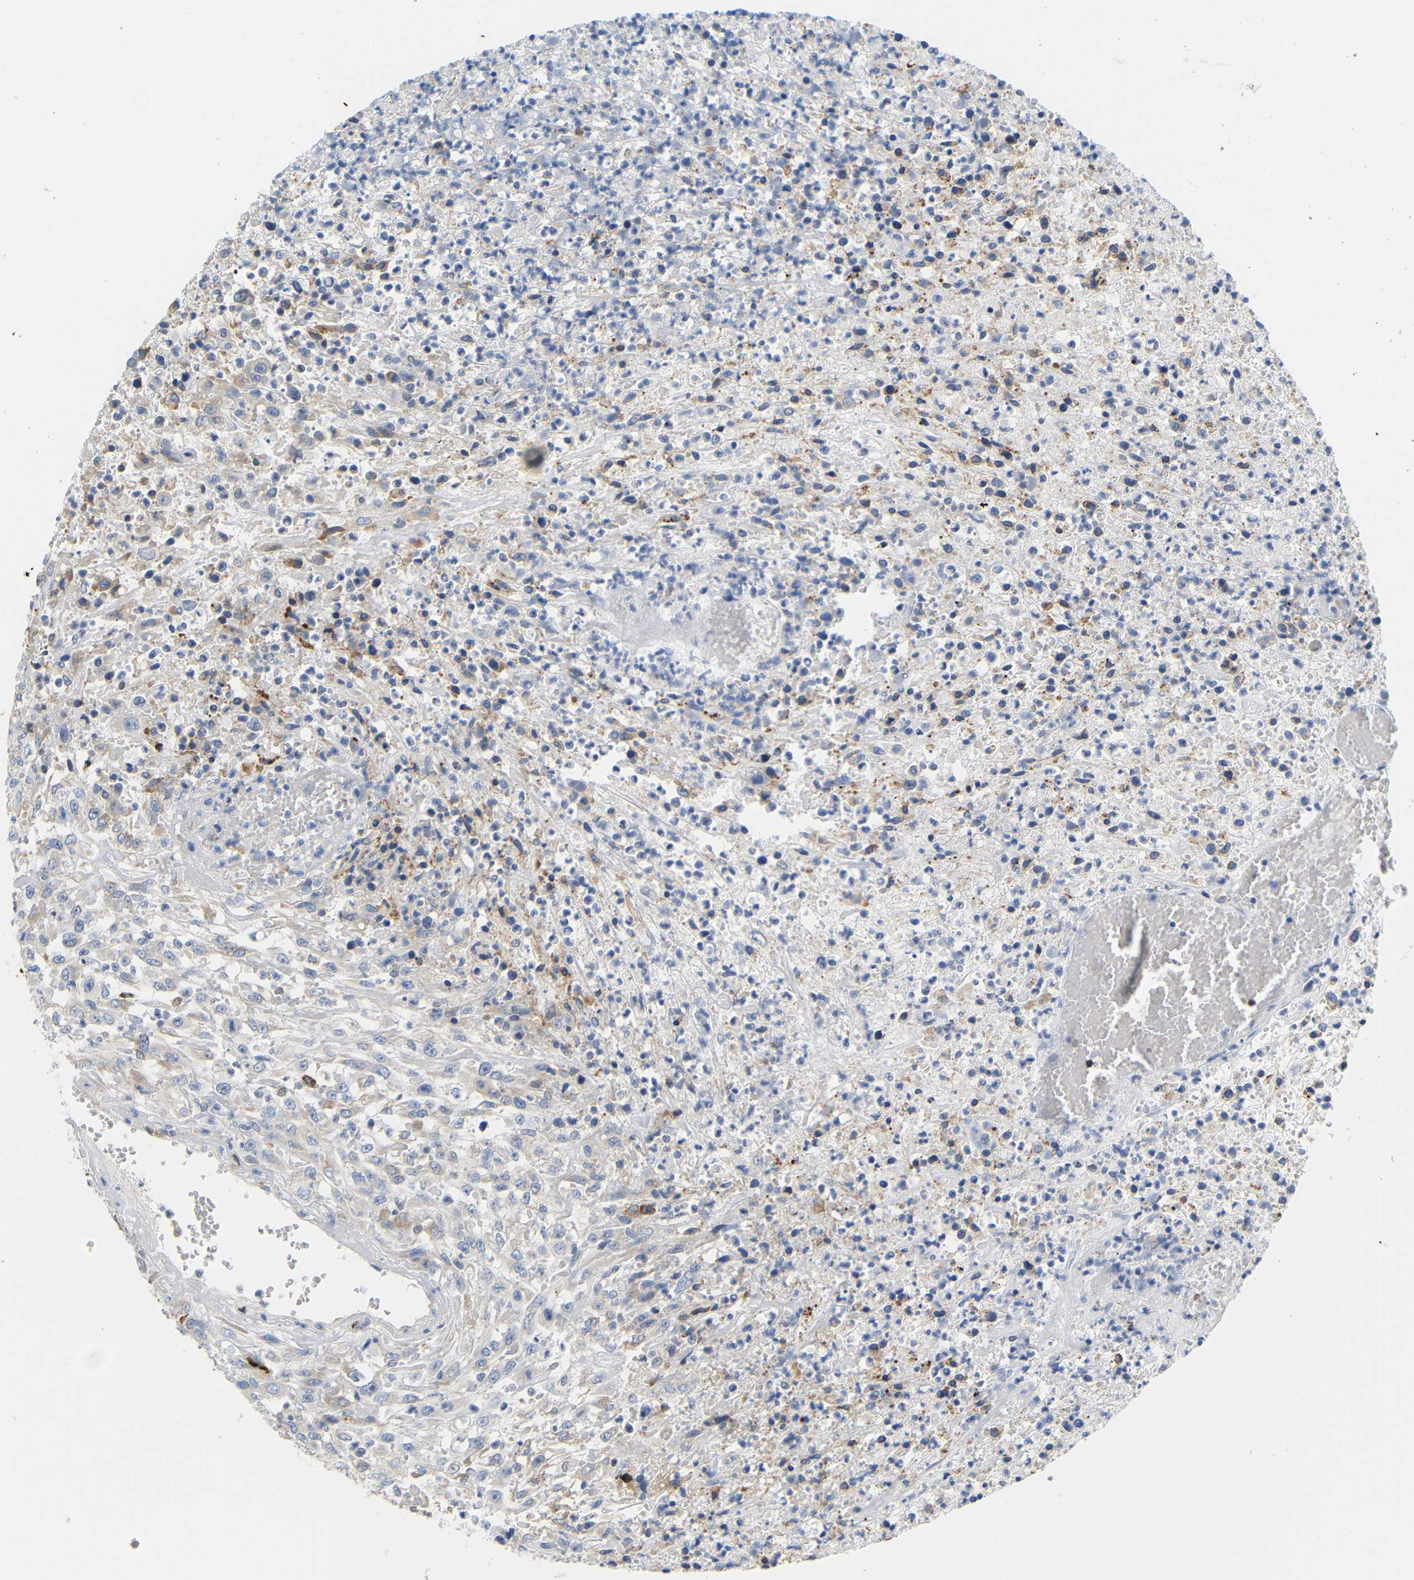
{"staining": {"intensity": "negative", "quantity": "none", "location": "none"}, "tissue": "urothelial cancer", "cell_type": "Tumor cells", "image_type": "cancer", "snomed": [{"axis": "morphology", "description": "Urothelial carcinoma, High grade"}, {"axis": "topography", "description": "Urinary bladder"}], "caption": "Immunohistochemistry (IHC) micrograph of urothelial carcinoma (high-grade) stained for a protein (brown), which shows no expression in tumor cells.", "gene": "HLA-DQB1", "patient": {"sex": "male", "age": 46}}